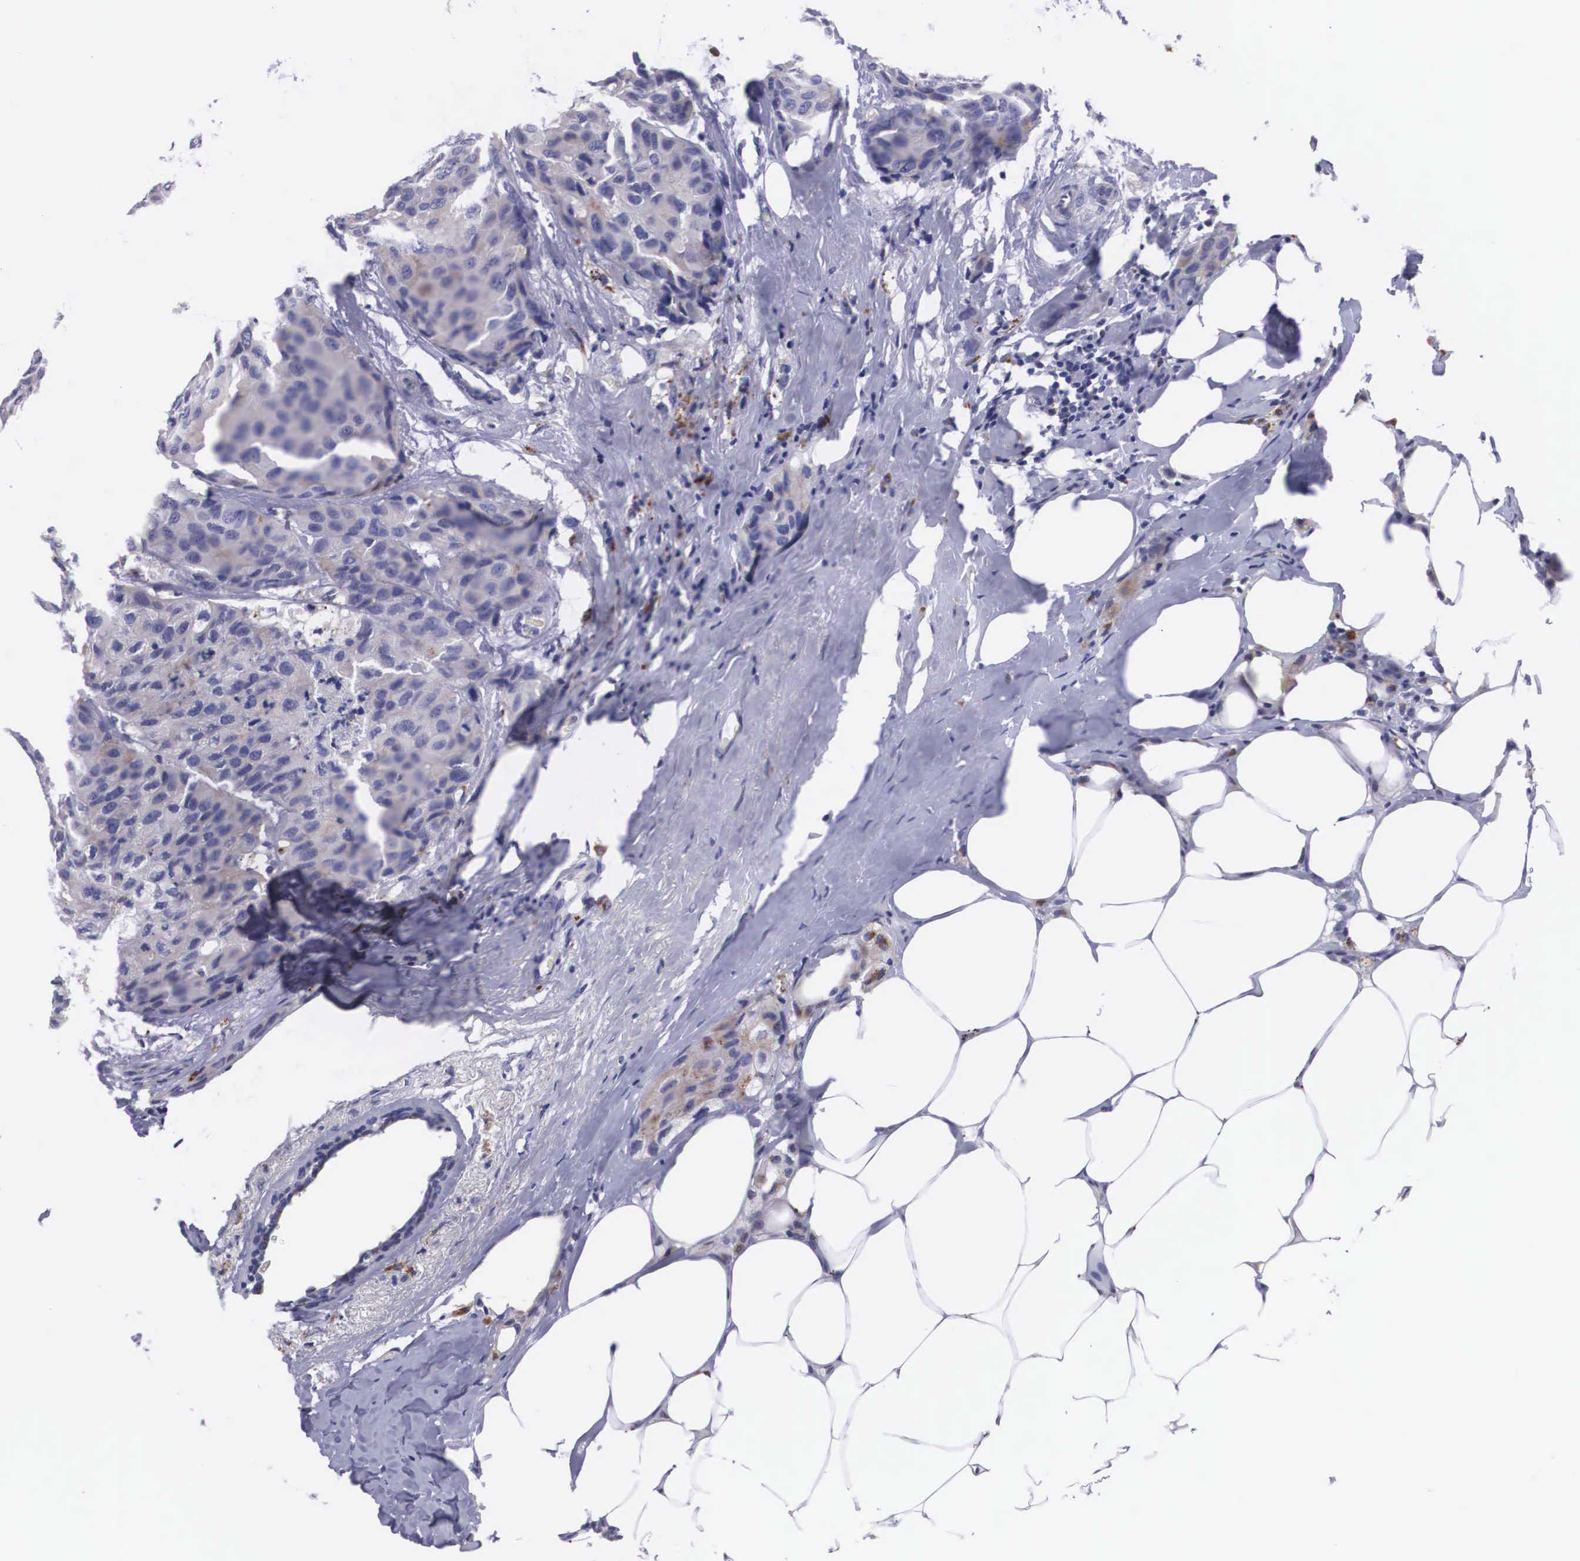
{"staining": {"intensity": "weak", "quantity": "25%-75%", "location": "cytoplasmic/membranous"}, "tissue": "breast cancer", "cell_type": "Tumor cells", "image_type": "cancer", "snomed": [{"axis": "morphology", "description": "Duct carcinoma"}, {"axis": "topography", "description": "Breast"}], "caption": "Immunohistochemistry (IHC) photomicrograph of human breast invasive ductal carcinoma stained for a protein (brown), which shows low levels of weak cytoplasmic/membranous positivity in approximately 25%-75% of tumor cells.", "gene": "CRELD2", "patient": {"sex": "female", "age": 68}}